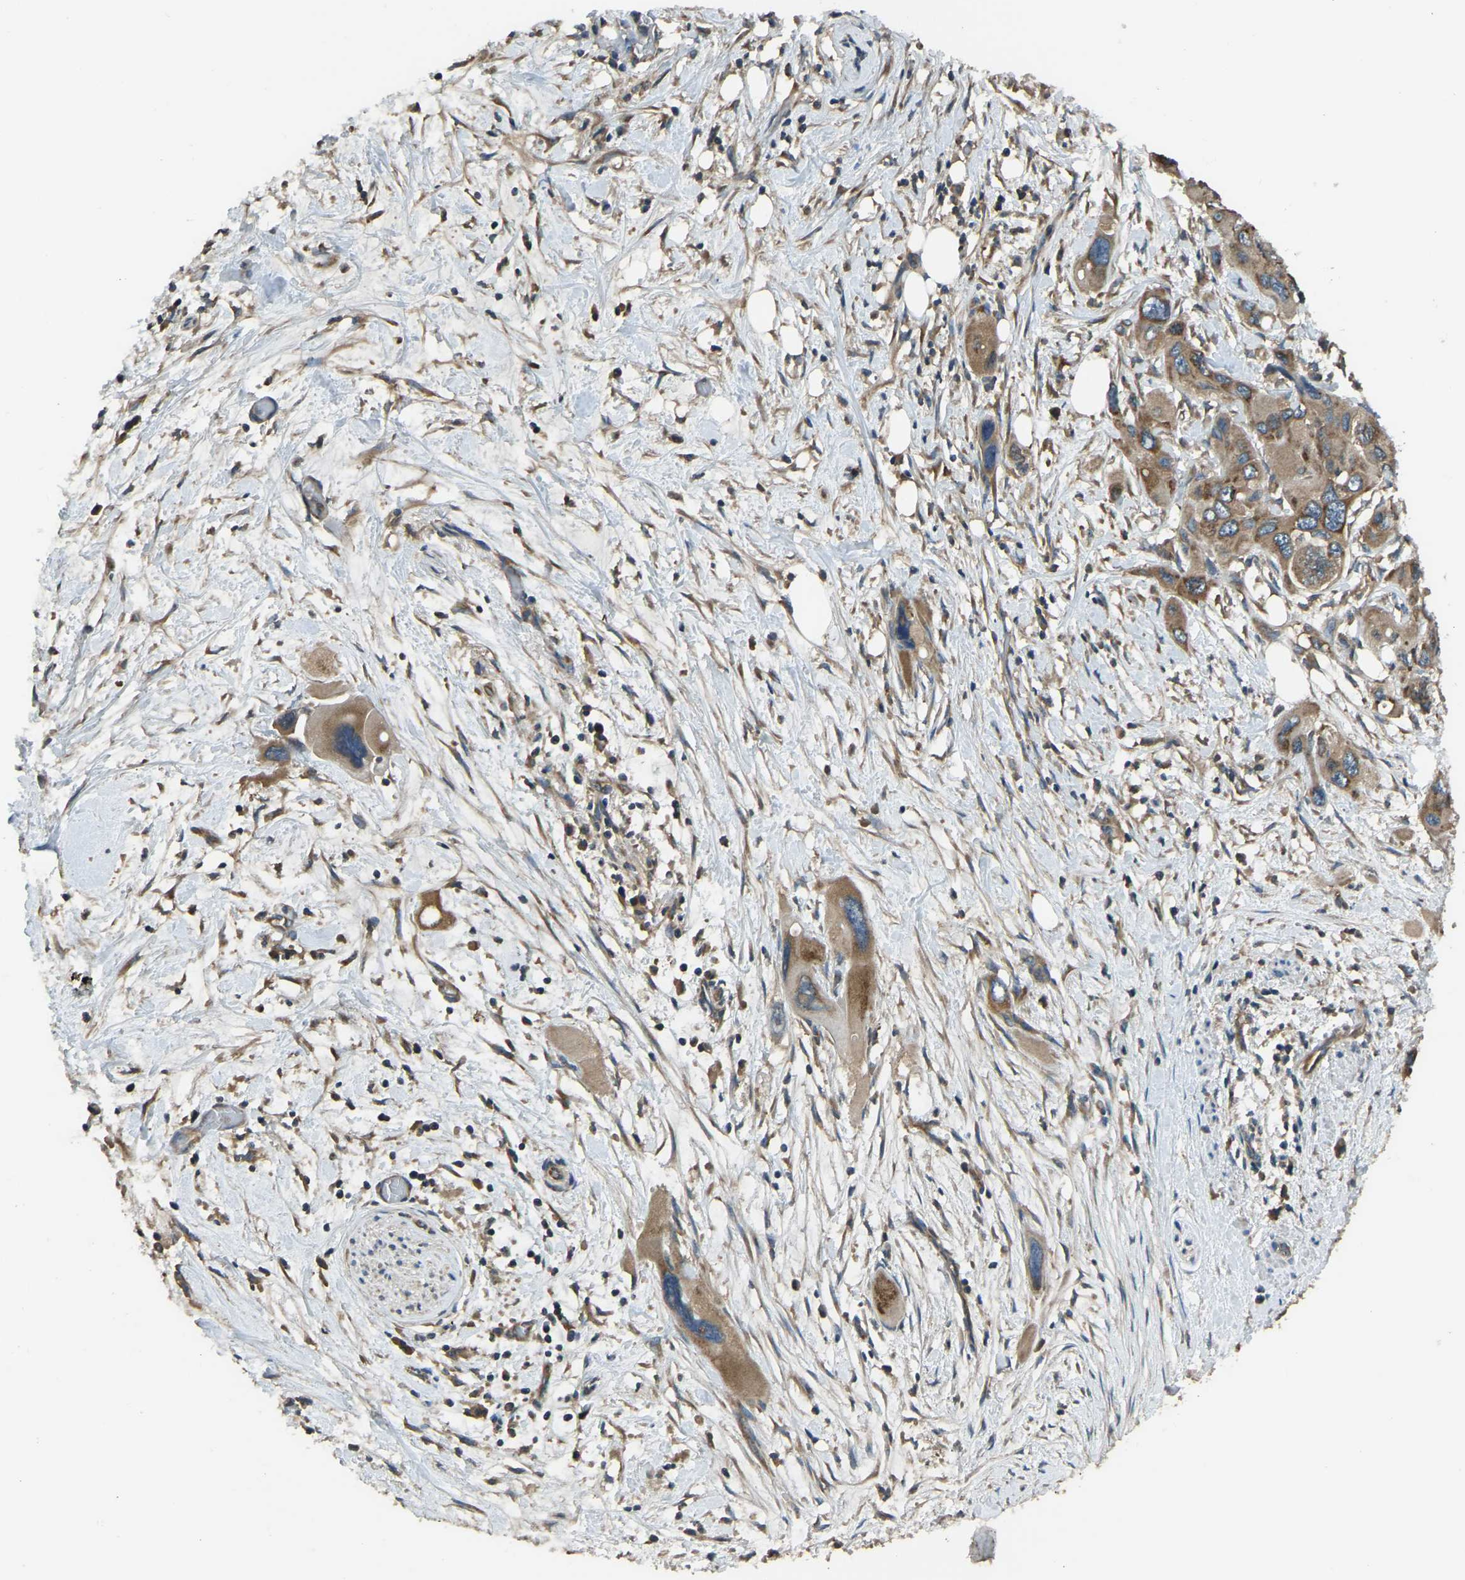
{"staining": {"intensity": "moderate", "quantity": ">75%", "location": "cytoplasmic/membranous"}, "tissue": "pancreatic cancer", "cell_type": "Tumor cells", "image_type": "cancer", "snomed": [{"axis": "morphology", "description": "Adenocarcinoma, NOS"}, {"axis": "topography", "description": "Pancreas"}], "caption": "The photomicrograph shows staining of pancreatic adenocarcinoma, revealing moderate cytoplasmic/membranous protein positivity (brown color) within tumor cells. (DAB (3,3'-diaminobenzidine) = brown stain, brightfield microscopy at high magnification).", "gene": "AIMP1", "patient": {"sex": "male", "age": 73}}